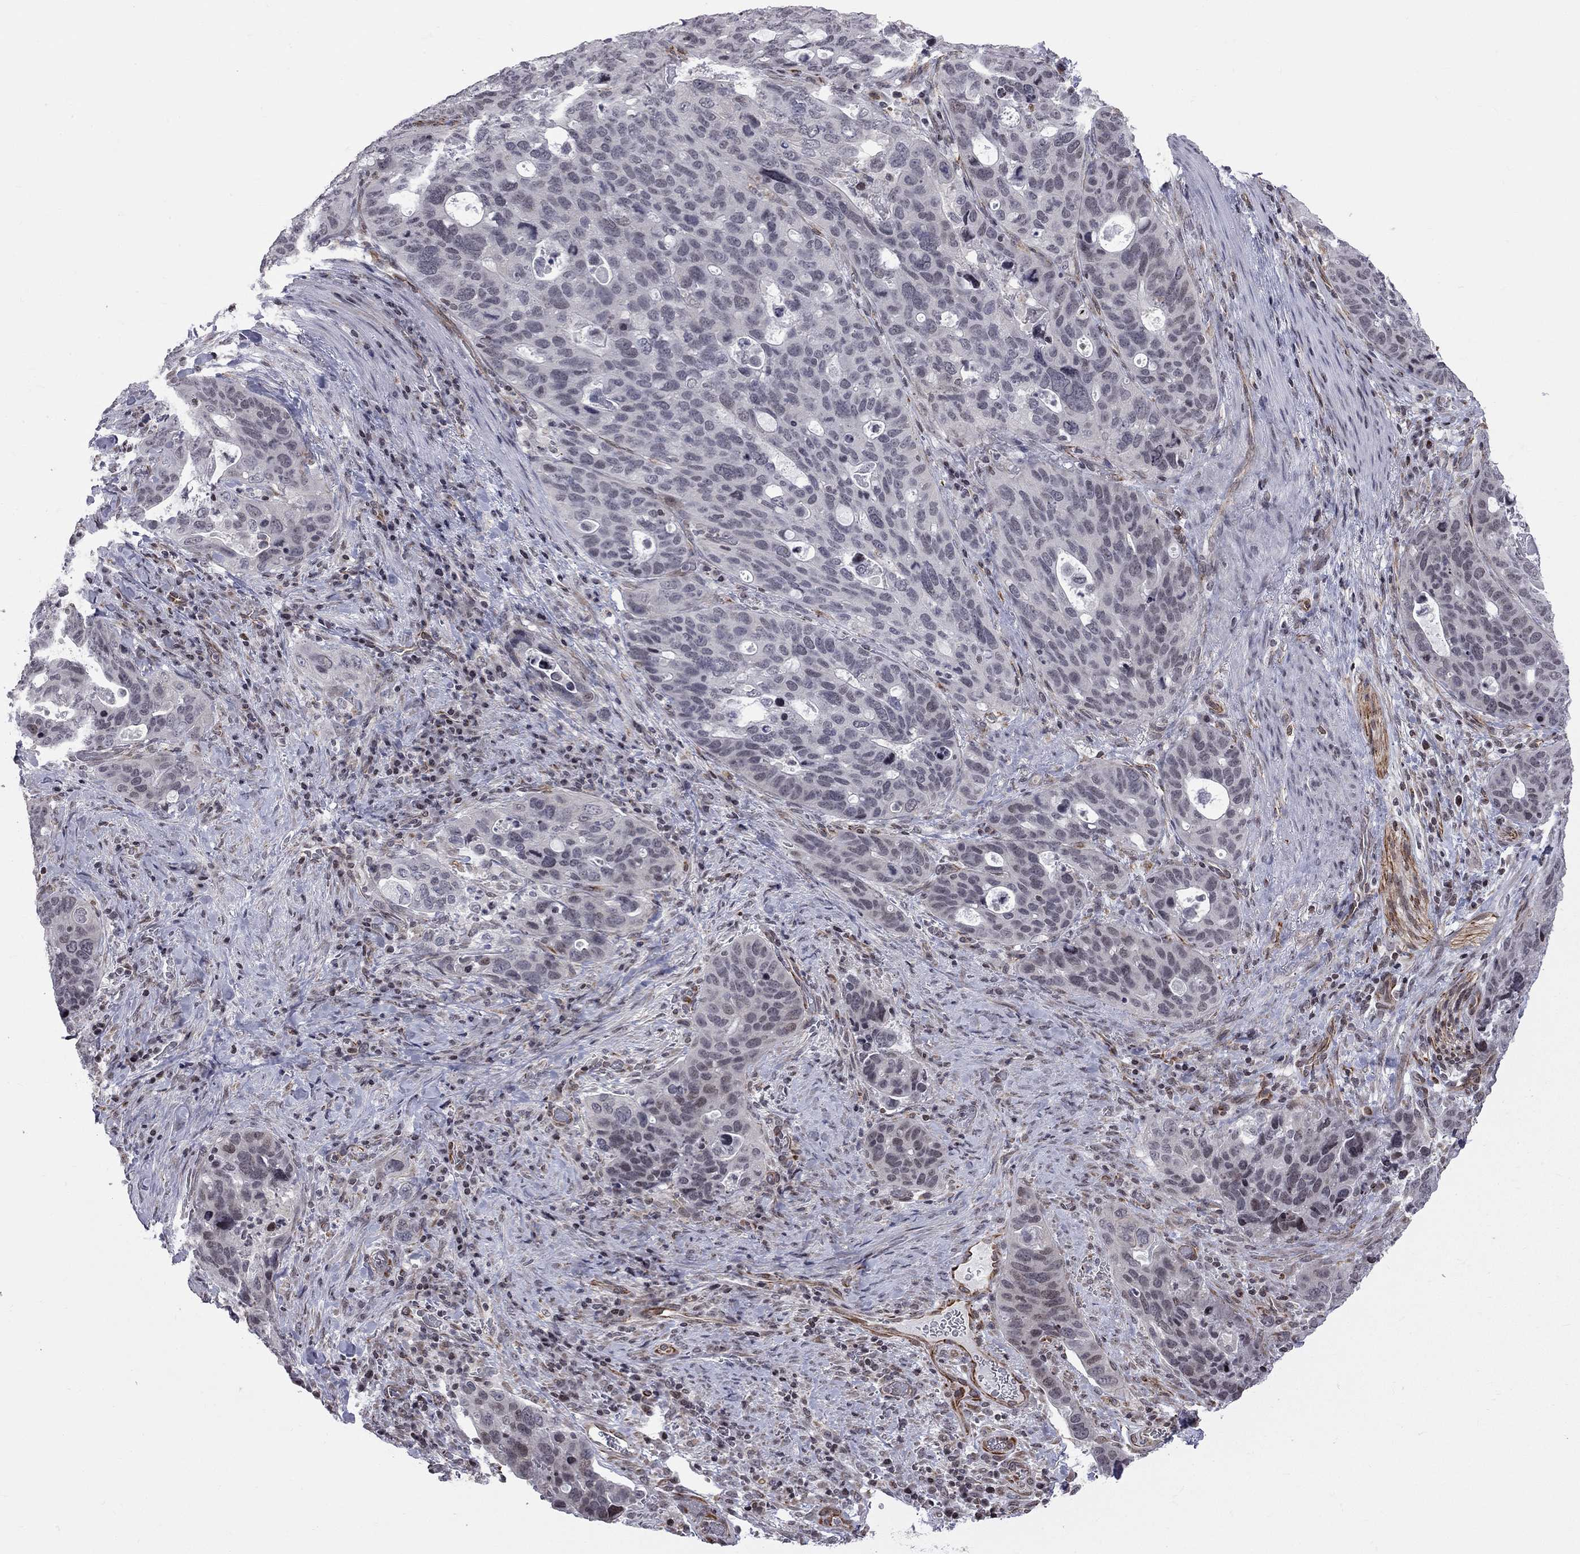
{"staining": {"intensity": "negative", "quantity": "none", "location": "none"}, "tissue": "stomach cancer", "cell_type": "Tumor cells", "image_type": "cancer", "snomed": [{"axis": "morphology", "description": "Adenocarcinoma, NOS"}, {"axis": "topography", "description": "Stomach"}], "caption": "A high-resolution photomicrograph shows IHC staining of stomach cancer (adenocarcinoma), which displays no significant staining in tumor cells. (Stains: DAB (3,3'-diaminobenzidine) IHC with hematoxylin counter stain, Microscopy: brightfield microscopy at high magnification).", "gene": "MTNR1B", "patient": {"sex": "male", "age": 54}}